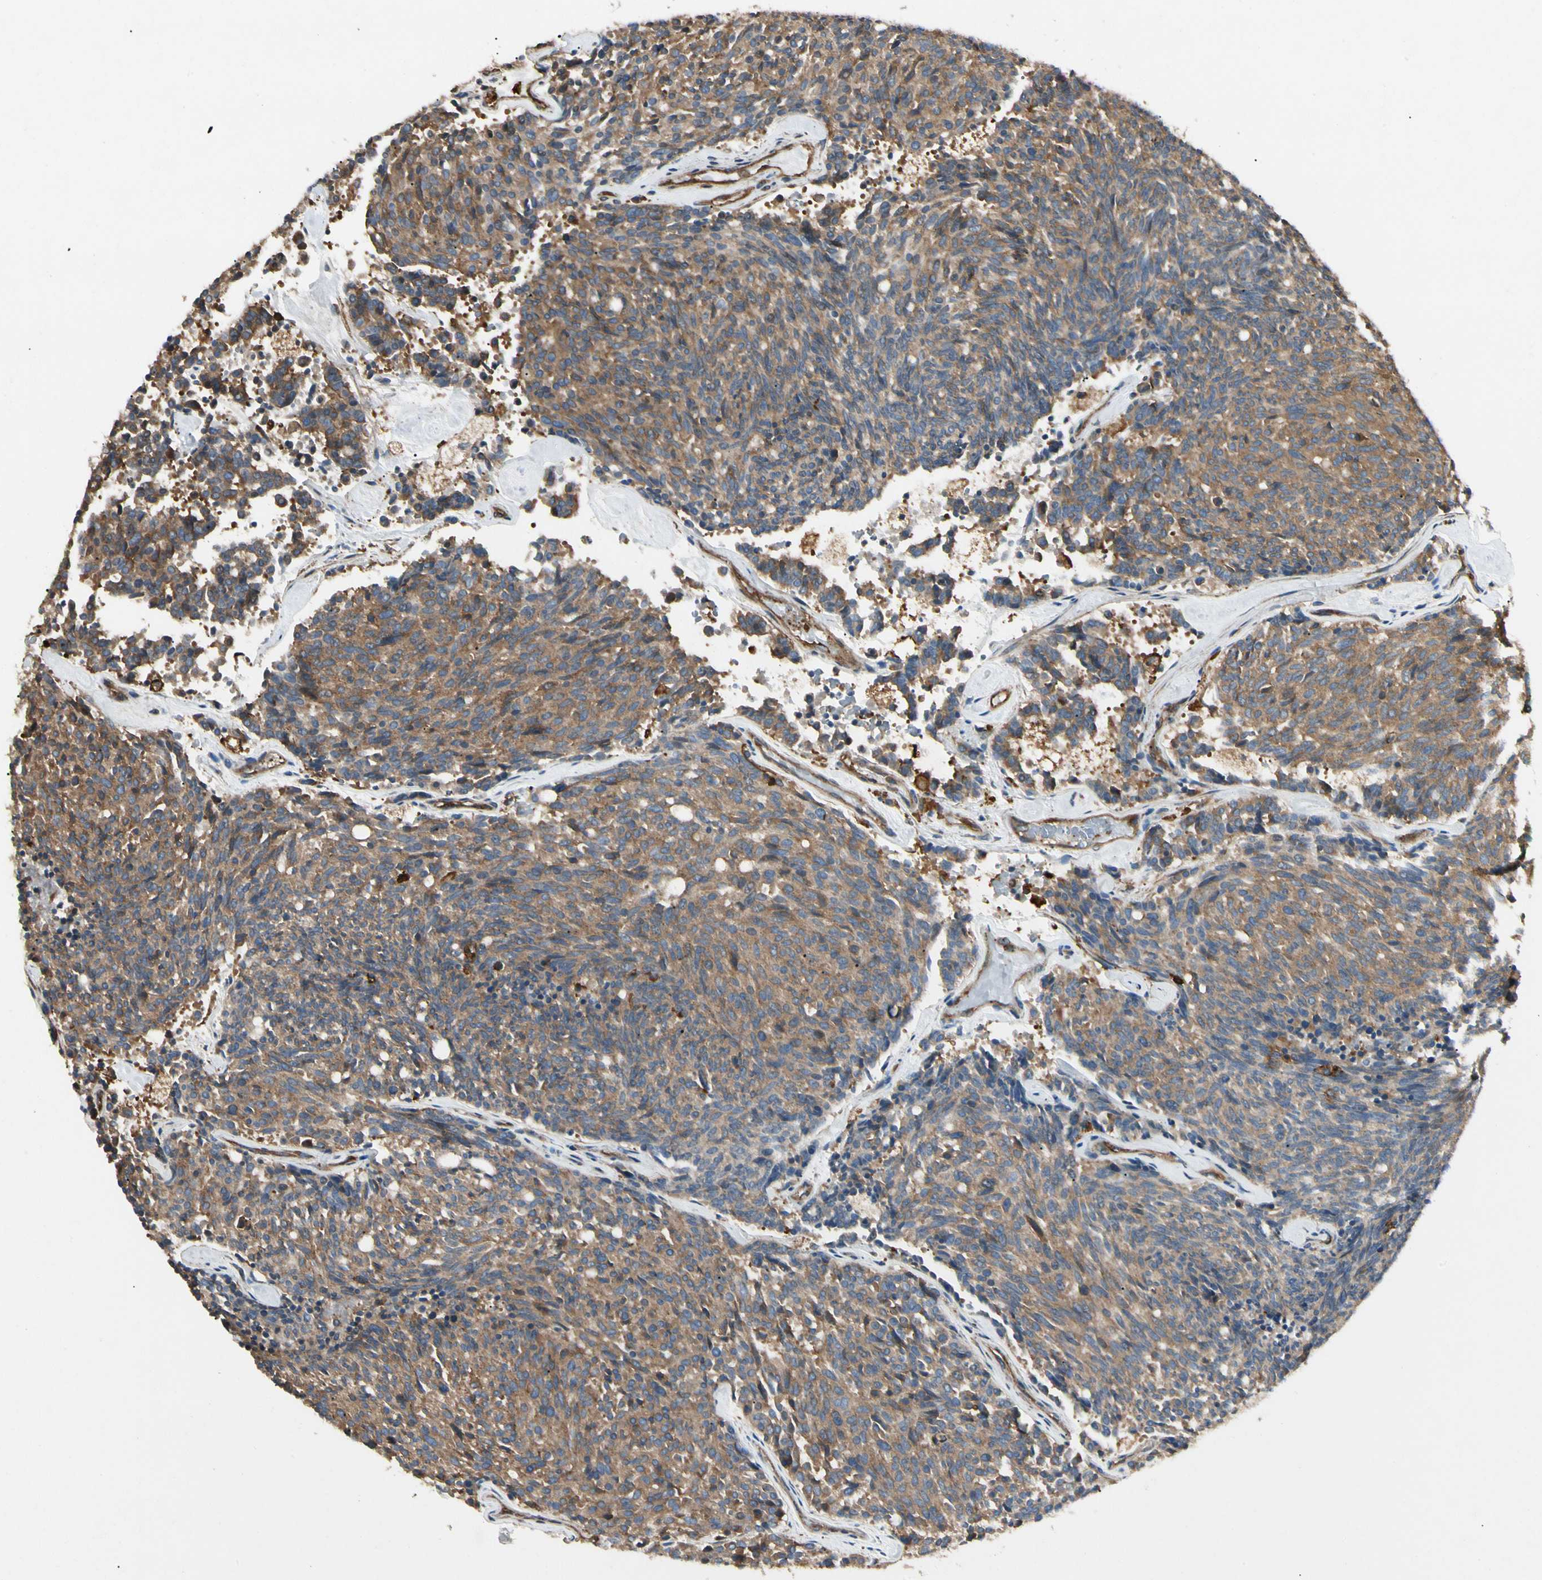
{"staining": {"intensity": "moderate", "quantity": ">75%", "location": "cytoplasmic/membranous"}, "tissue": "carcinoid", "cell_type": "Tumor cells", "image_type": "cancer", "snomed": [{"axis": "morphology", "description": "Carcinoid, malignant, NOS"}, {"axis": "topography", "description": "Pancreas"}], "caption": "Immunohistochemistry of human carcinoid exhibits medium levels of moderate cytoplasmic/membranous expression in about >75% of tumor cells.", "gene": "ARPC2", "patient": {"sex": "female", "age": 54}}